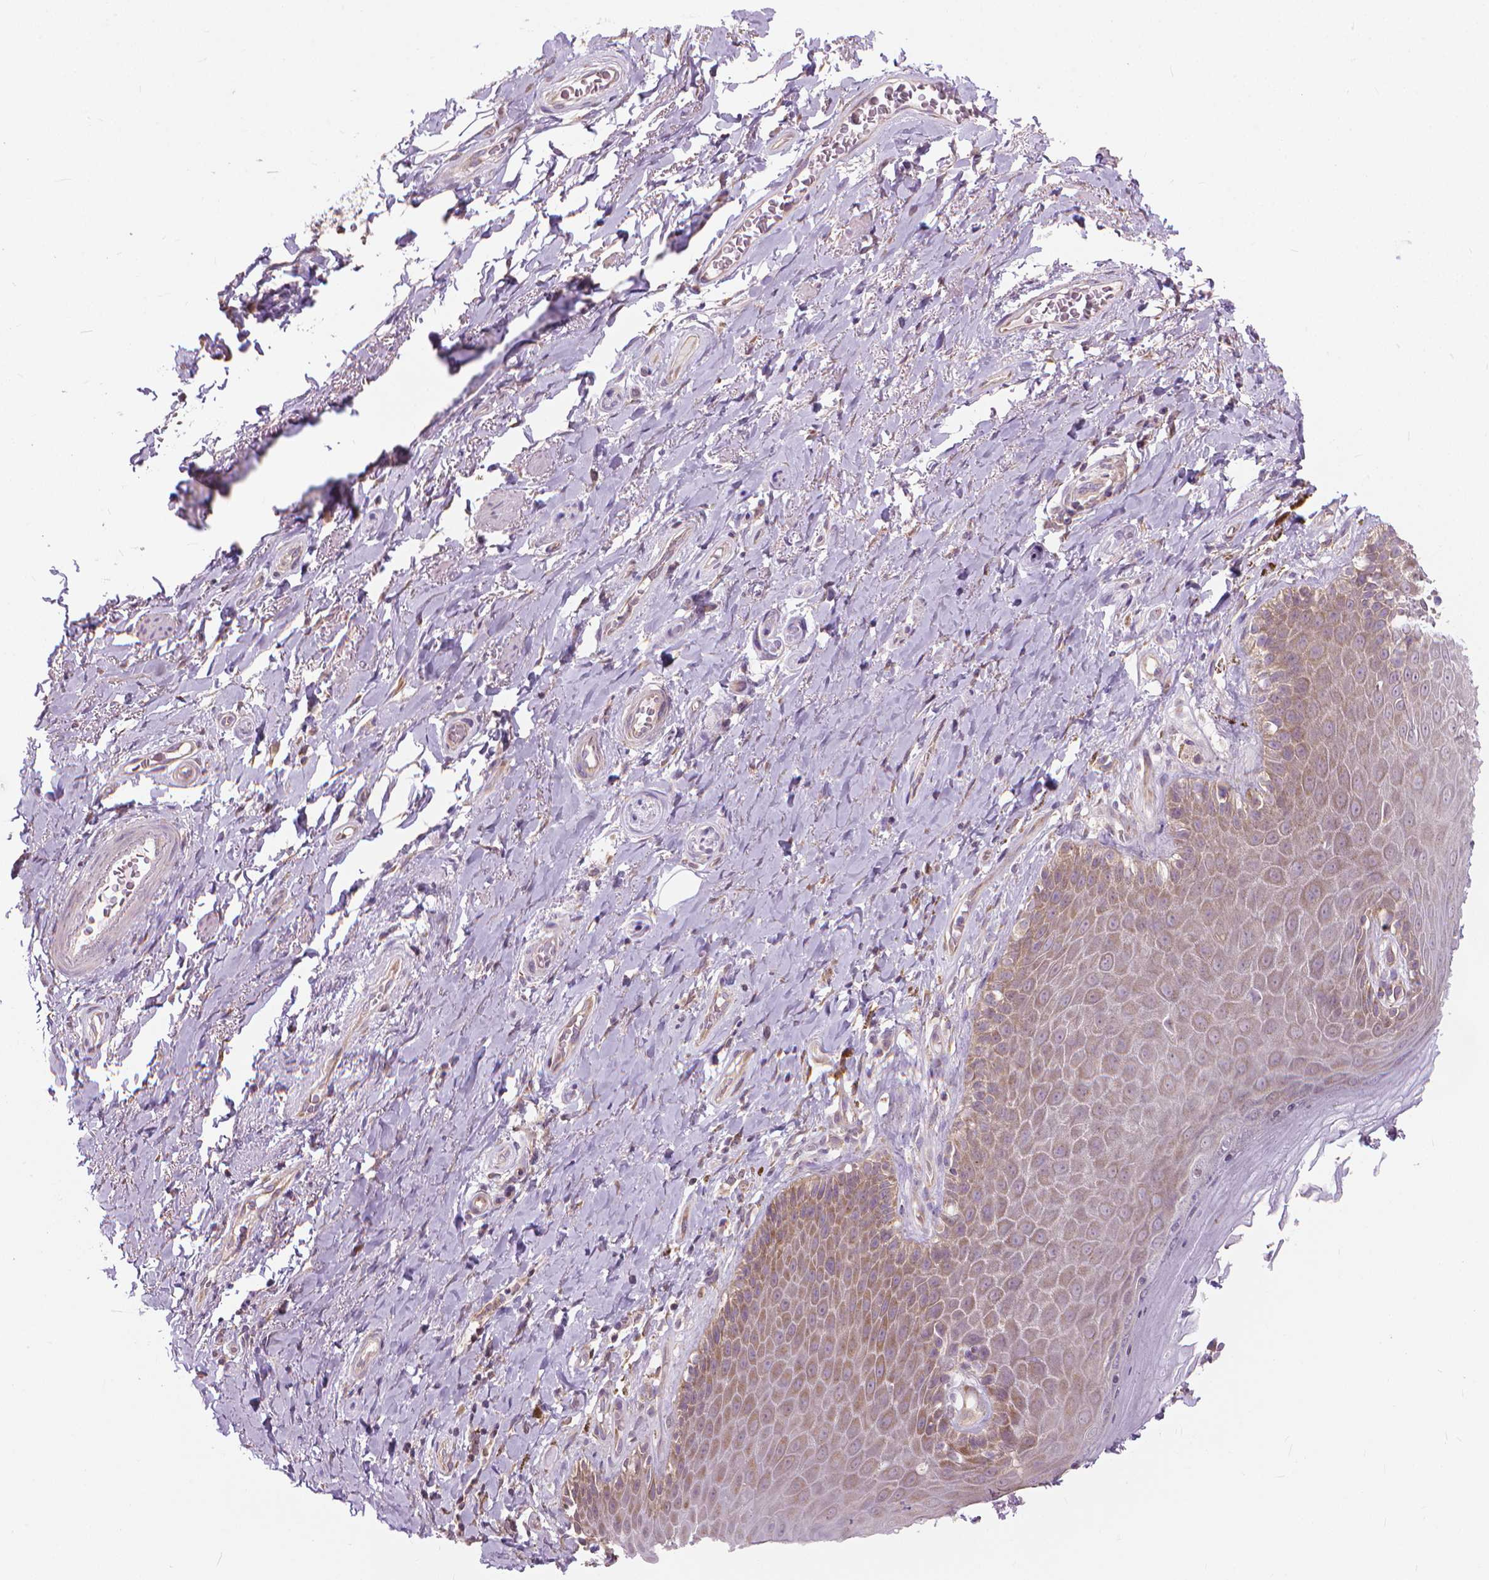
{"staining": {"intensity": "weak", "quantity": "<25%", "location": "cytoplasmic/membranous"}, "tissue": "adipose tissue", "cell_type": "Adipocytes", "image_type": "normal", "snomed": [{"axis": "morphology", "description": "Normal tissue, NOS"}, {"axis": "topography", "description": "Anal"}, {"axis": "topography", "description": "Peripheral nerve tissue"}], "caption": "This is a micrograph of IHC staining of normal adipose tissue, which shows no positivity in adipocytes. The staining is performed using DAB (3,3'-diaminobenzidine) brown chromogen with nuclei counter-stained in using hematoxylin.", "gene": "NUDT1", "patient": {"sex": "male", "age": 53}}